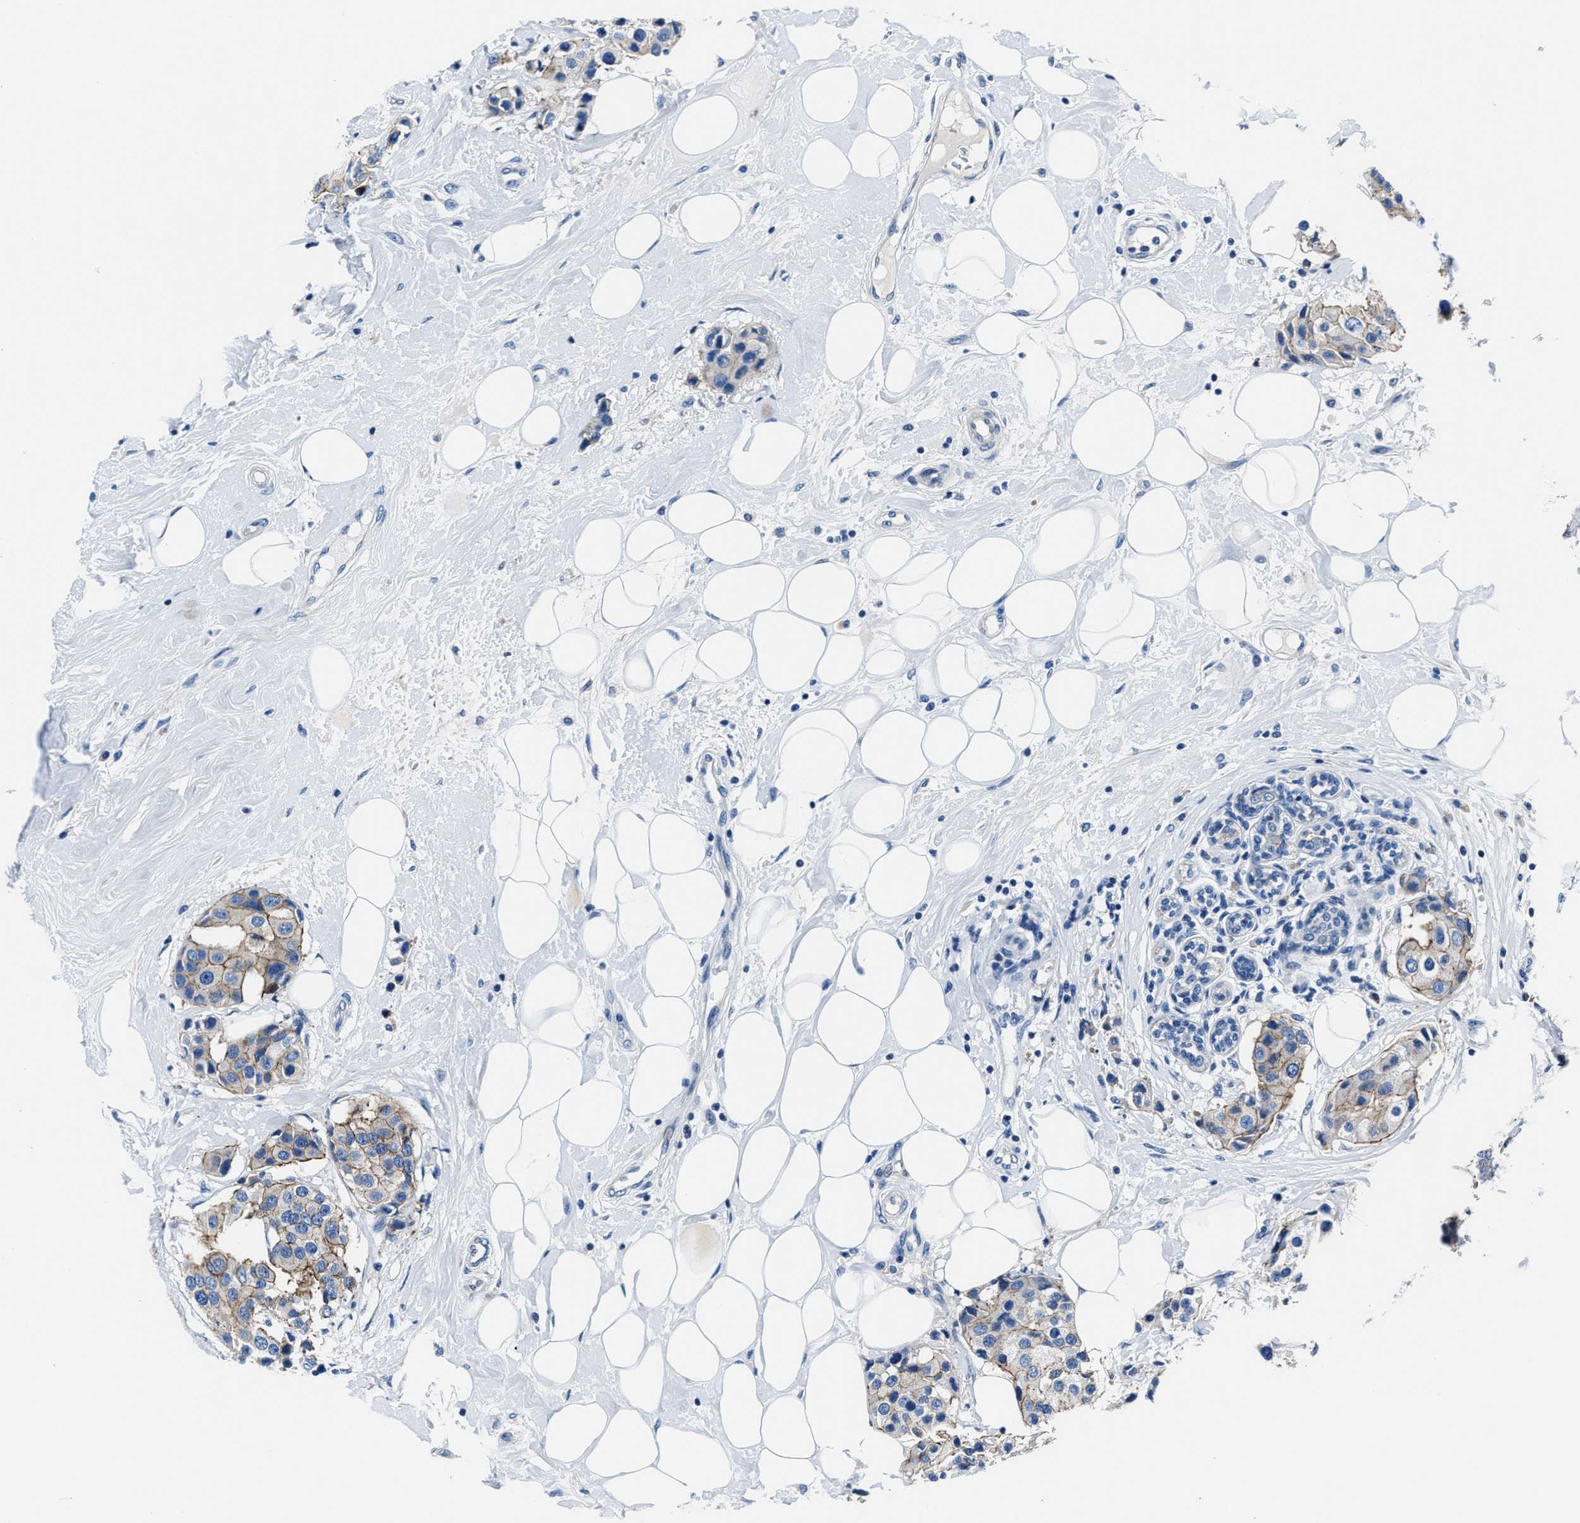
{"staining": {"intensity": "weak", "quantity": "25%-75%", "location": "cytoplasmic/membranous"}, "tissue": "breast cancer", "cell_type": "Tumor cells", "image_type": "cancer", "snomed": [{"axis": "morphology", "description": "Normal tissue, NOS"}, {"axis": "morphology", "description": "Duct carcinoma"}, {"axis": "topography", "description": "Breast"}], "caption": "DAB immunohistochemical staining of human invasive ductal carcinoma (breast) displays weak cytoplasmic/membranous protein positivity in about 25%-75% of tumor cells.", "gene": "LMO7", "patient": {"sex": "female", "age": 39}}